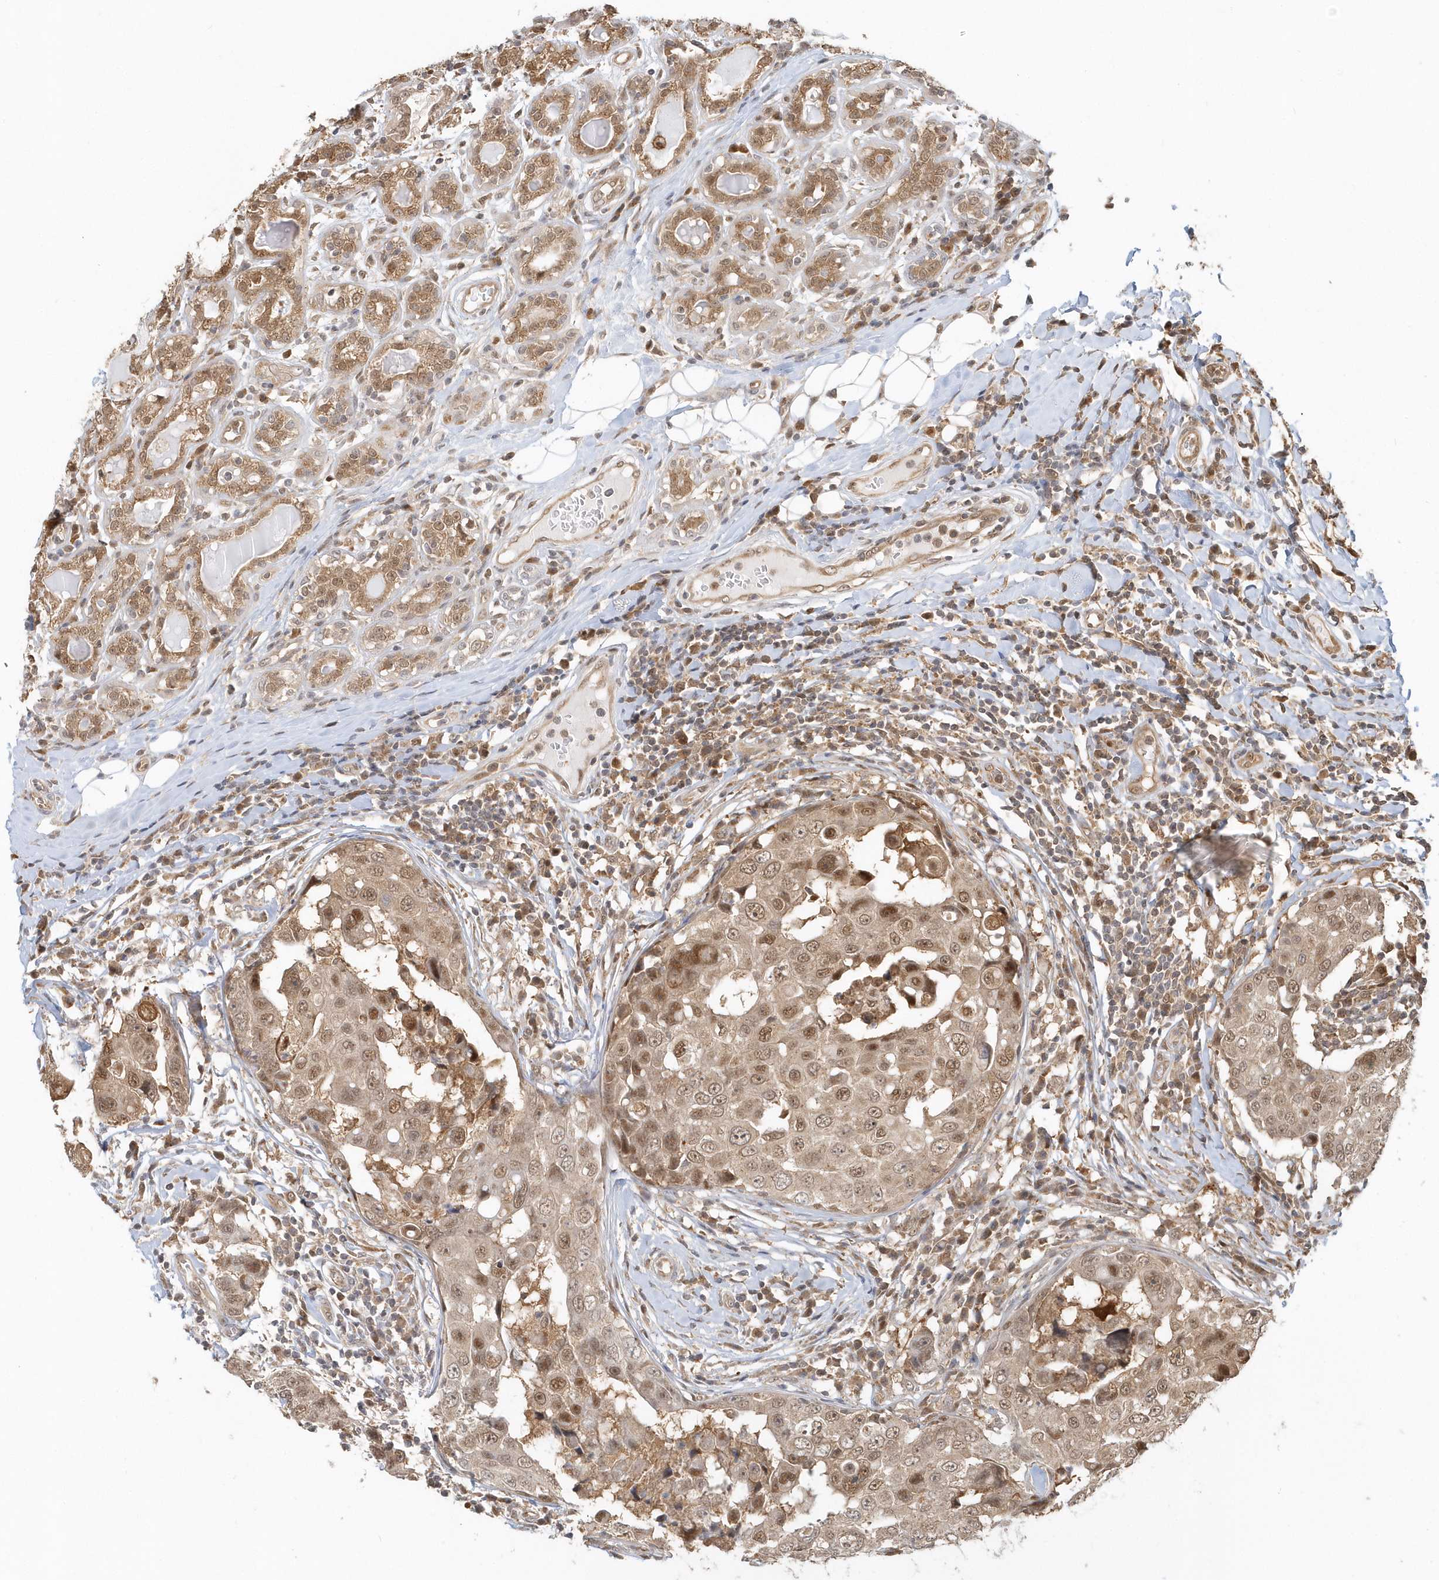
{"staining": {"intensity": "moderate", "quantity": ">75%", "location": "nuclear"}, "tissue": "breast cancer", "cell_type": "Tumor cells", "image_type": "cancer", "snomed": [{"axis": "morphology", "description": "Duct carcinoma"}, {"axis": "topography", "description": "Breast"}], "caption": "Breast intraductal carcinoma stained with immunohistochemistry (IHC) displays moderate nuclear positivity in about >75% of tumor cells.", "gene": "PSMD6", "patient": {"sex": "female", "age": 27}}